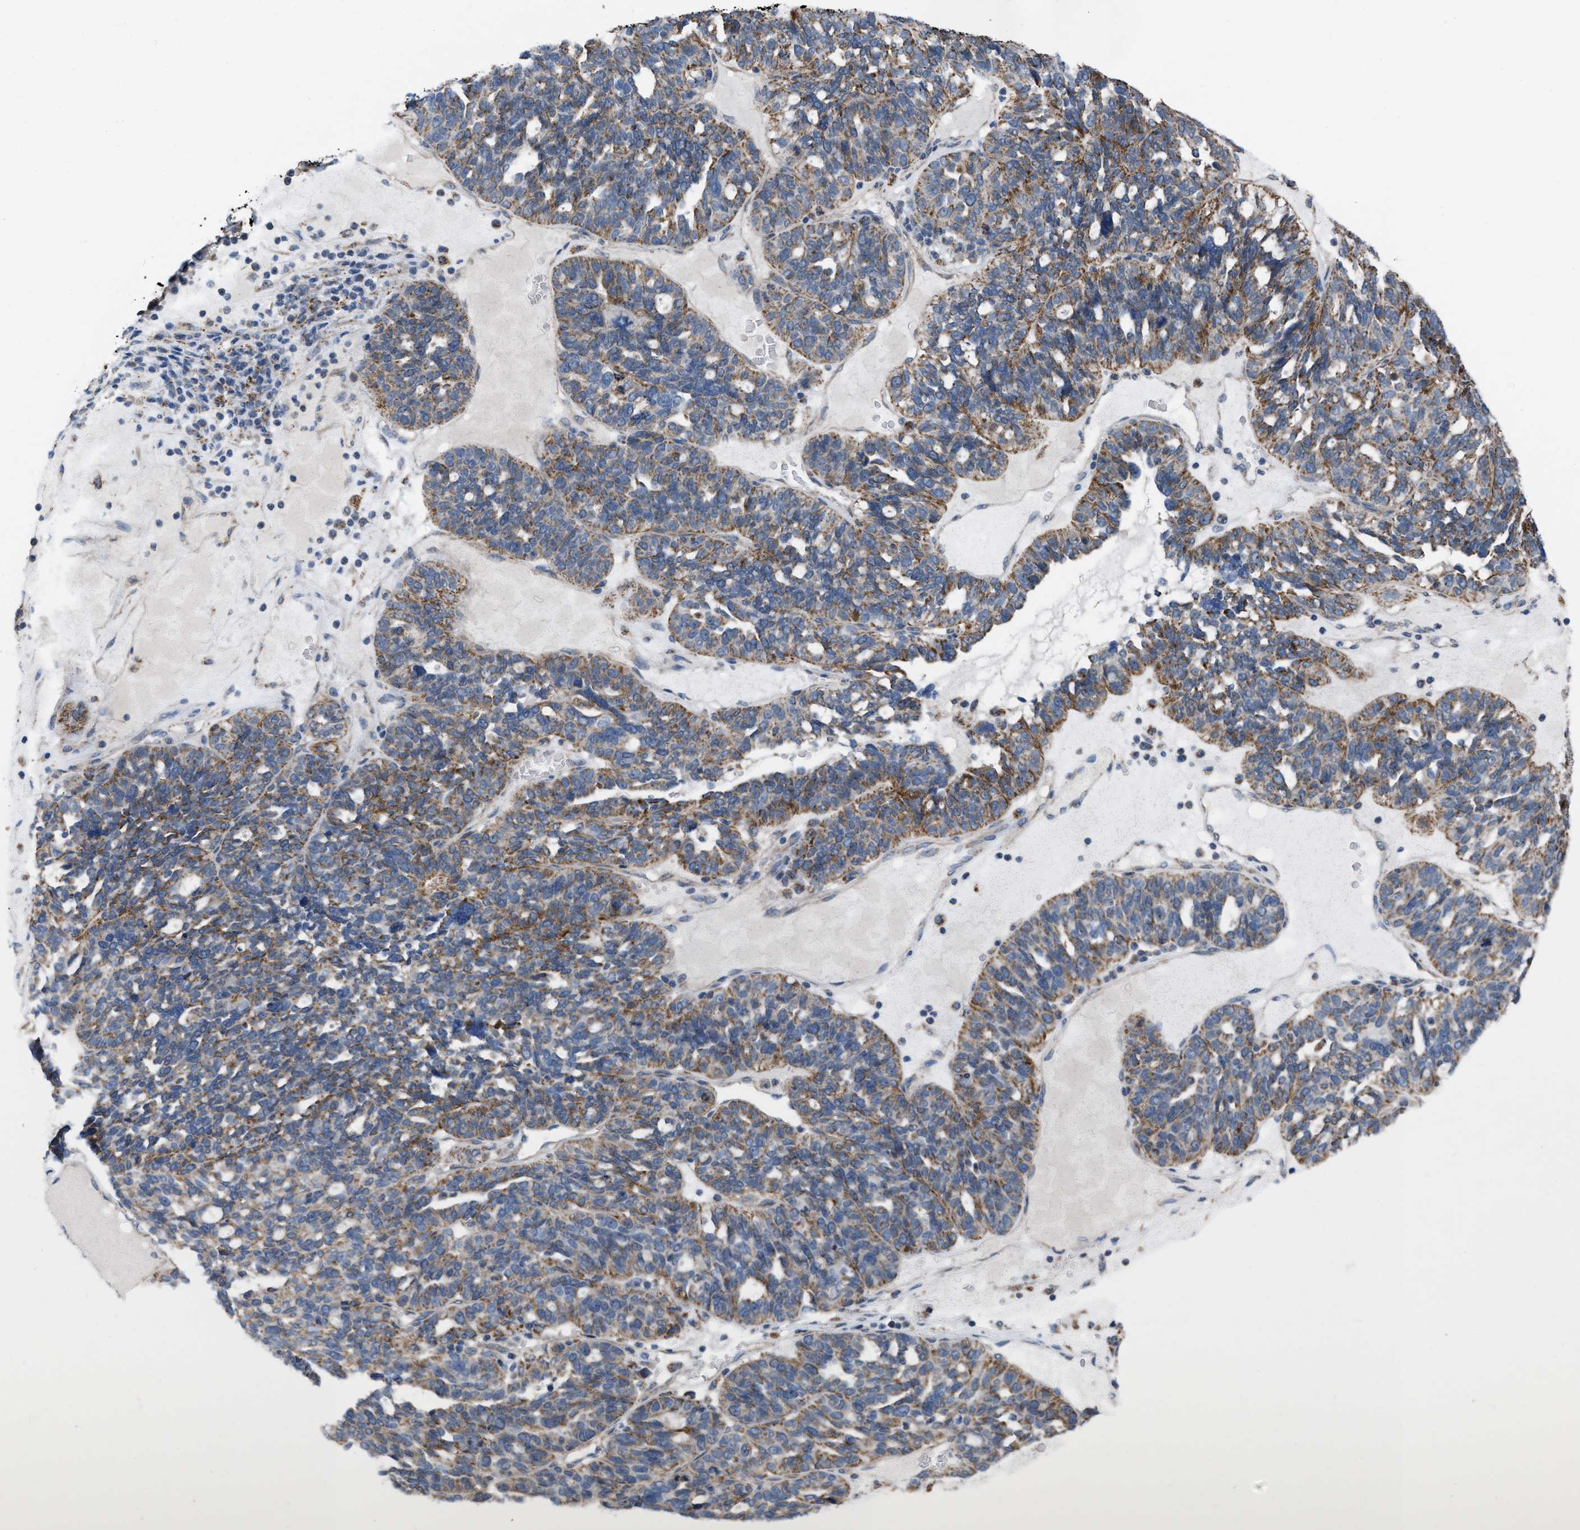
{"staining": {"intensity": "moderate", "quantity": ">75%", "location": "cytoplasmic/membranous"}, "tissue": "ovarian cancer", "cell_type": "Tumor cells", "image_type": "cancer", "snomed": [{"axis": "morphology", "description": "Cystadenocarcinoma, serous, NOS"}, {"axis": "topography", "description": "Ovary"}], "caption": "Ovarian serous cystadenocarcinoma was stained to show a protein in brown. There is medium levels of moderate cytoplasmic/membranous expression in approximately >75% of tumor cells.", "gene": "BCL10", "patient": {"sex": "female", "age": 59}}